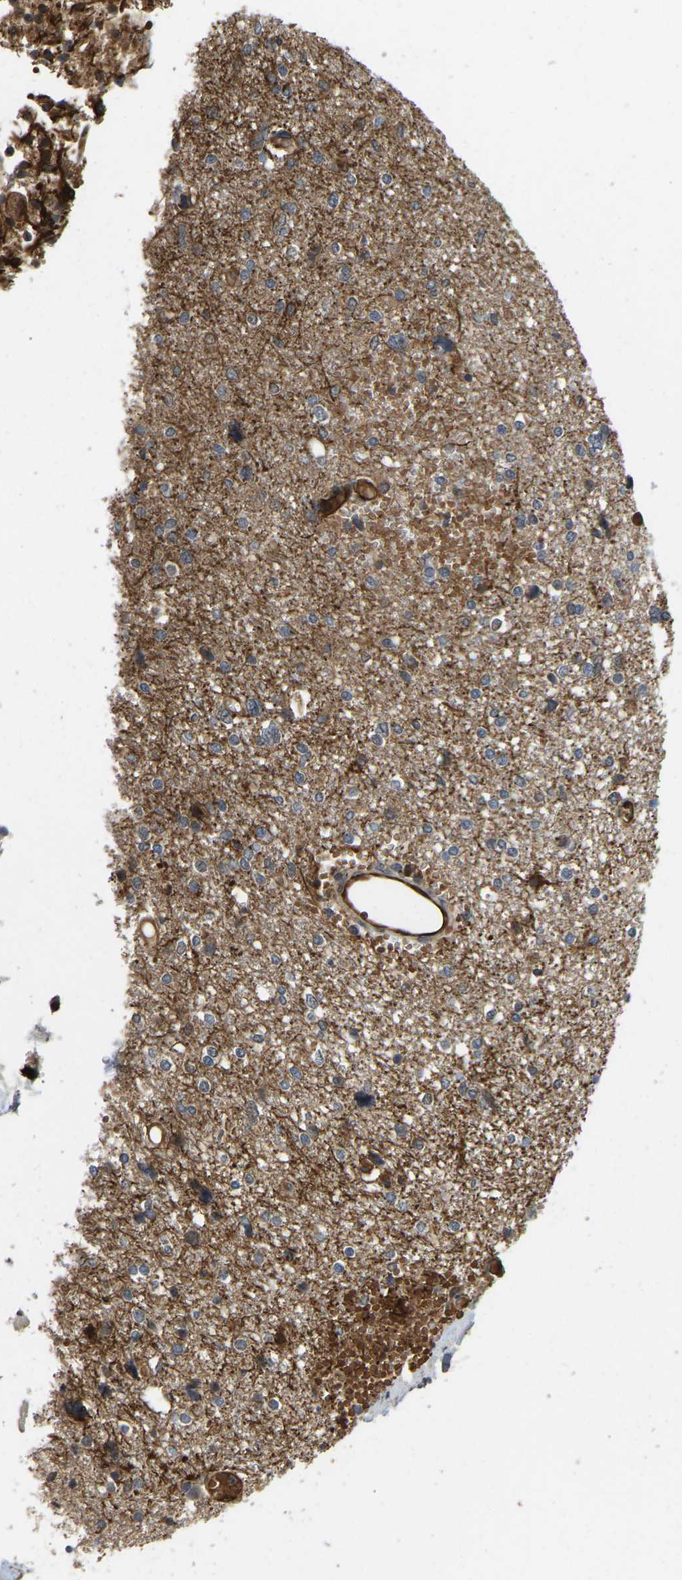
{"staining": {"intensity": "negative", "quantity": "none", "location": "none"}, "tissue": "glioma", "cell_type": "Tumor cells", "image_type": "cancer", "snomed": [{"axis": "morphology", "description": "Glioma, malignant, High grade"}, {"axis": "topography", "description": "Brain"}], "caption": "IHC of human glioma shows no positivity in tumor cells.", "gene": "LIMK2", "patient": {"sex": "female", "age": 59}}